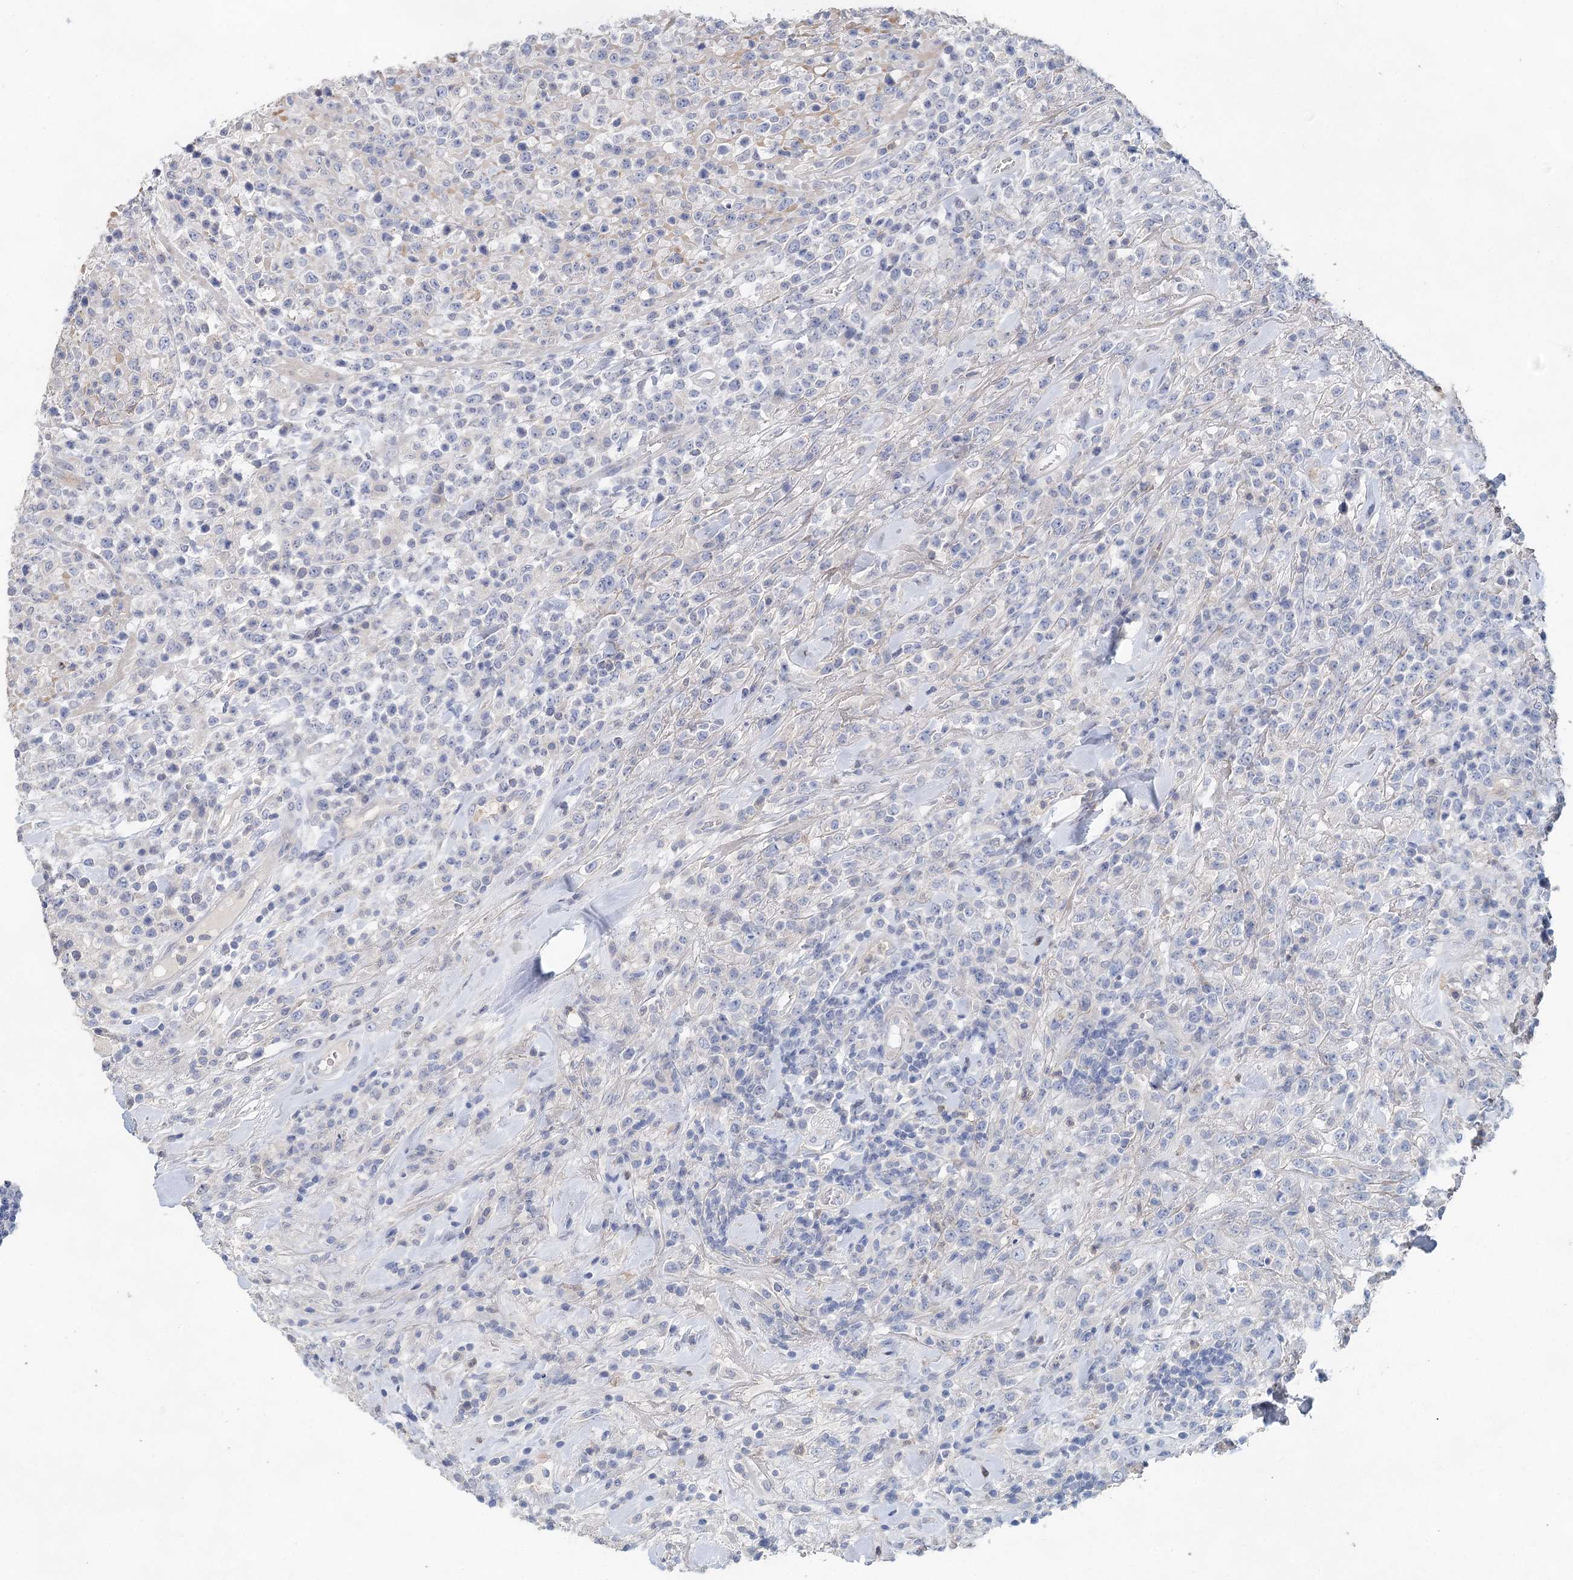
{"staining": {"intensity": "negative", "quantity": "none", "location": "none"}, "tissue": "lymphoma", "cell_type": "Tumor cells", "image_type": "cancer", "snomed": [{"axis": "morphology", "description": "Malignant lymphoma, non-Hodgkin's type, High grade"}, {"axis": "topography", "description": "Colon"}], "caption": "The IHC image has no significant positivity in tumor cells of malignant lymphoma, non-Hodgkin's type (high-grade) tissue.", "gene": "MYL6B", "patient": {"sex": "female", "age": 53}}